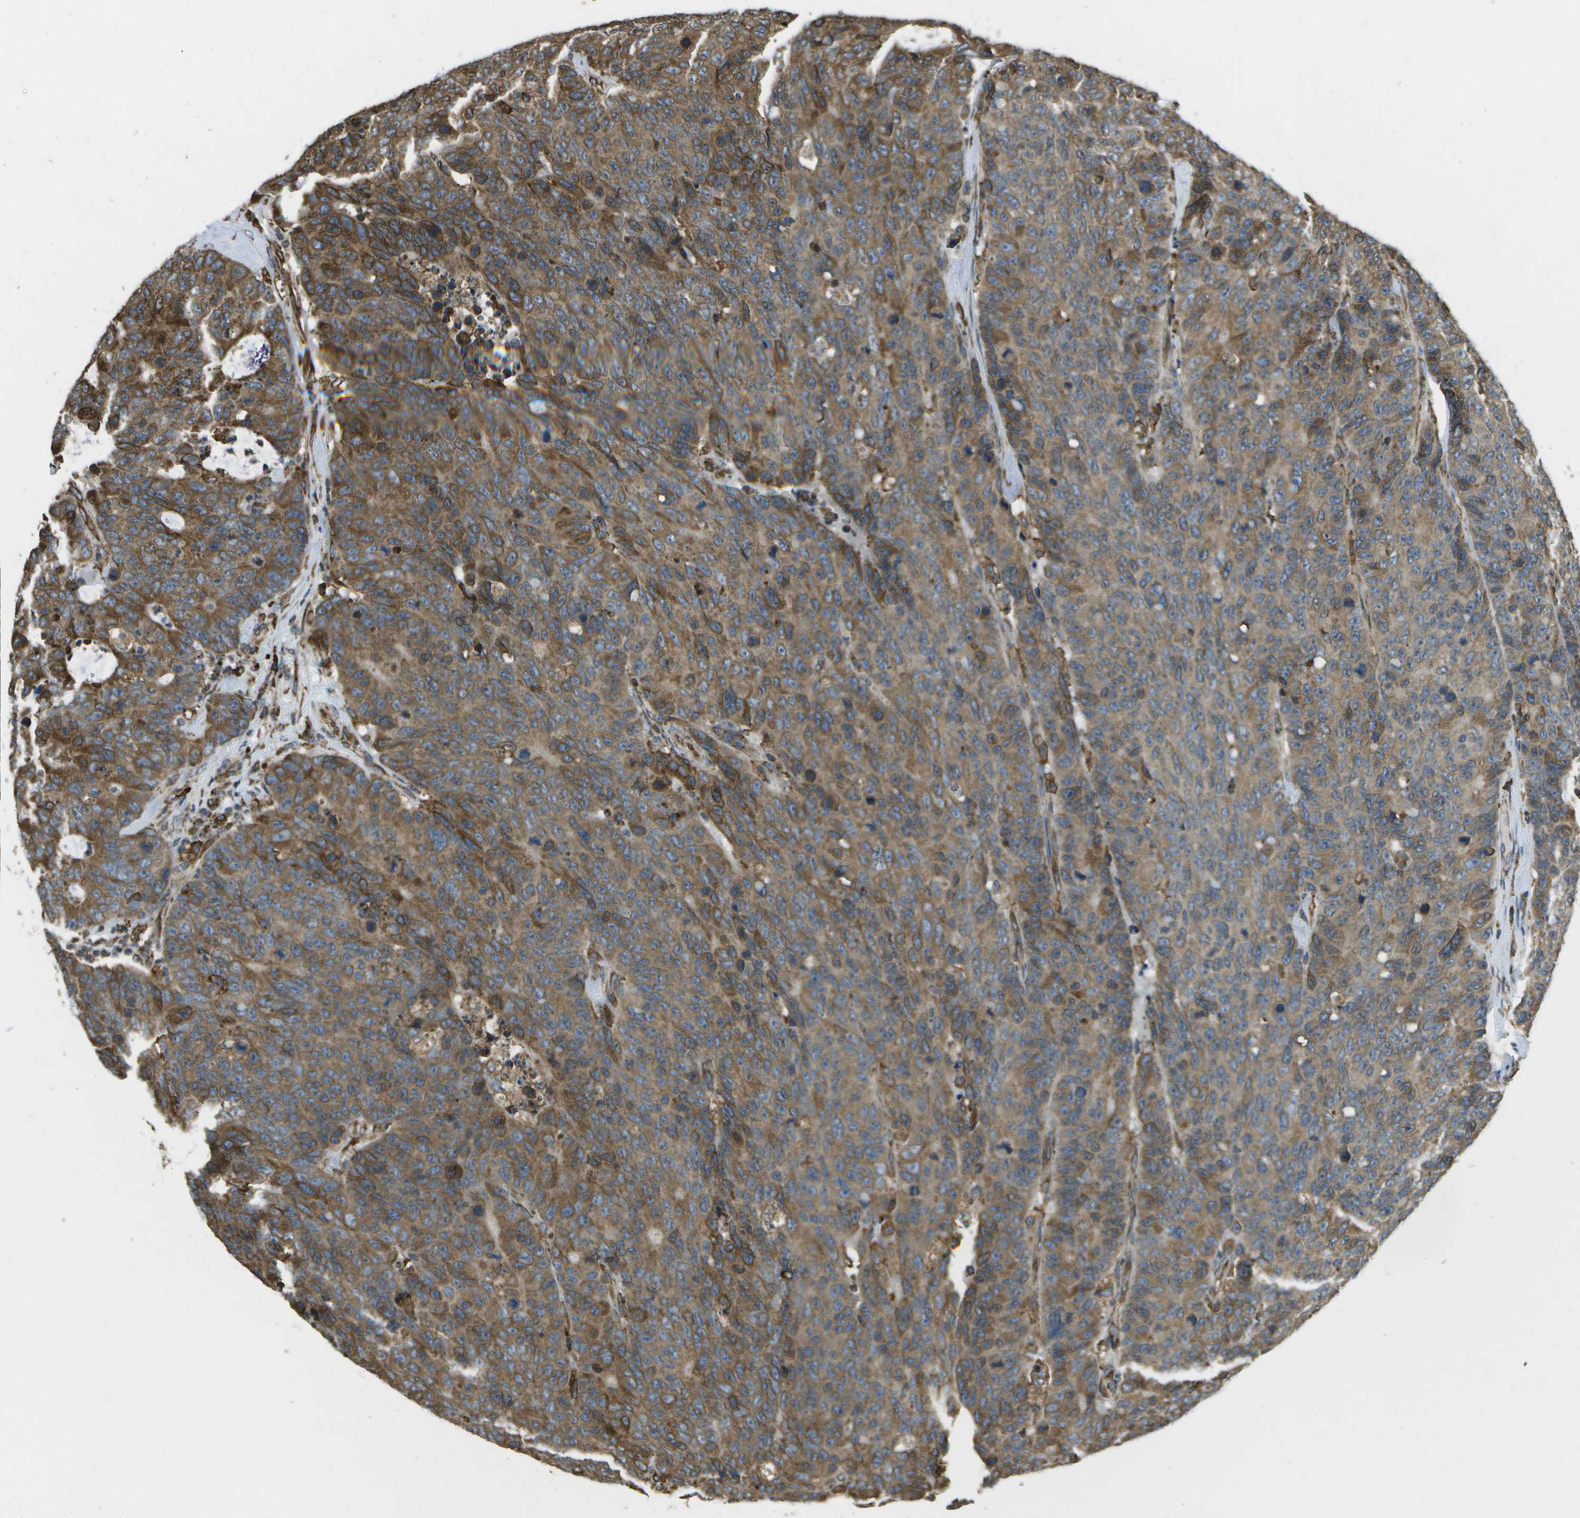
{"staining": {"intensity": "moderate", "quantity": ">75%", "location": "cytoplasmic/membranous"}, "tissue": "colorectal cancer", "cell_type": "Tumor cells", "image_type": "cancer", "snomed": [{"axis": "morphology", "description": "Adenocarcinoma, NOS"}, {"axis": "topography", "description": "Colon"}], "caption": "Protein staining by IHC shows moderate cytoplasmic/membranous positivity in approximately >75% of tumor cells in adenocarcinoma (colorectal).", "gene": "PDIA4", "patient": {"sex": "female", "age": 86}}